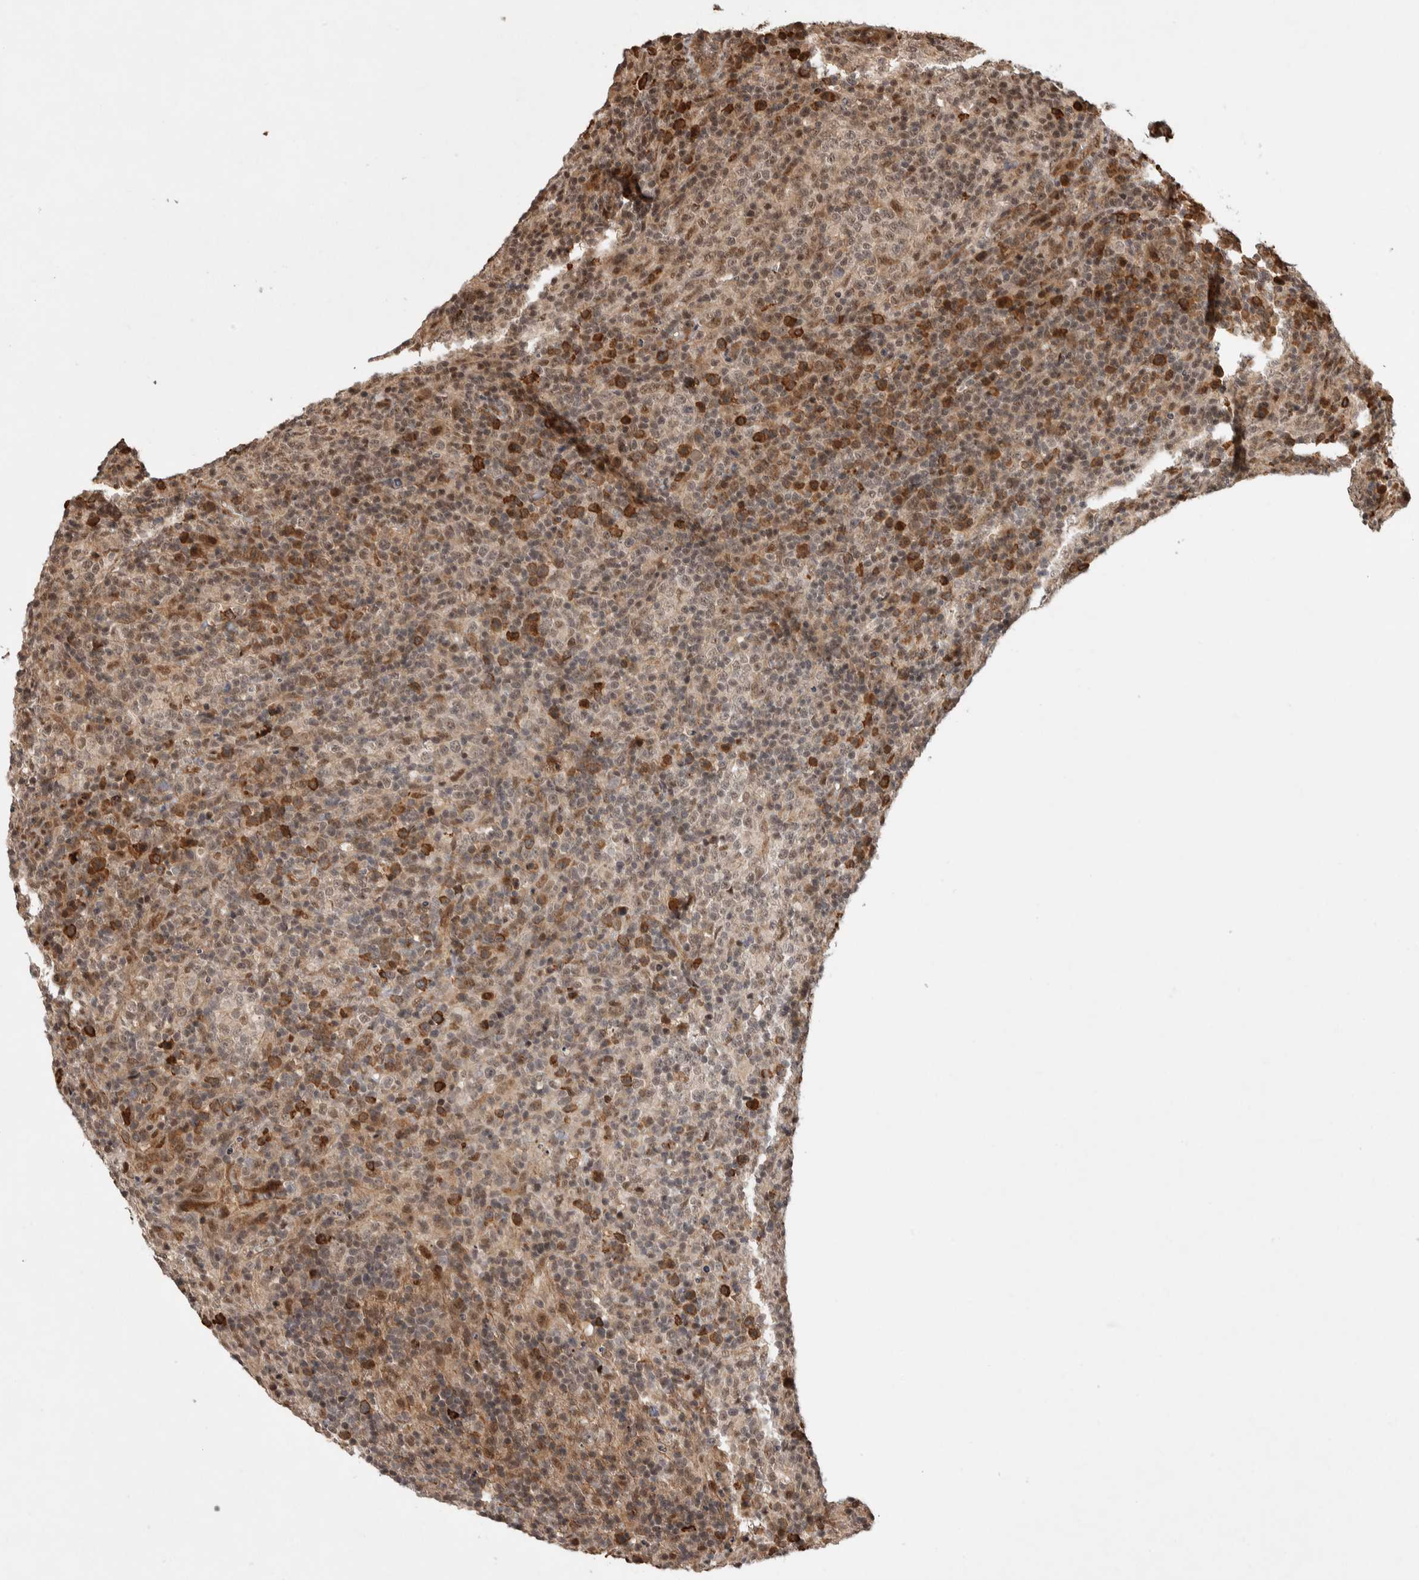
{"staining": {"intensity": "moderate", "quantity": "25%-75%", "location": "cytoplasmic/membranous"}, "tissue": "lymphoma", "cell_type": "Tumor cells", "image_type": "cancer", "snomed": [{"axis": "morphology", "description": "Malignant lymphoma, non-Hodgkin's type, High grade"}, {"axis": "topography", "description": "Lymph node"}], "caption": "IHC (DAB (3,3'-diaminobenzidine)) staining of human malignant lymphoma, non-Hodgkin's type (high-grade) shows moderate cytoplasmic/membranous protein expression in about 25%-75% of tumor cells. The protein of interest is stained brown, and the nuclei are stained in blue (DAB (3,3'-diaminobenzidine) IHC with brightfield microscopy, high magnification).", "gene": "TOR1B", "patient": {"sex": "female", "age": 76}}